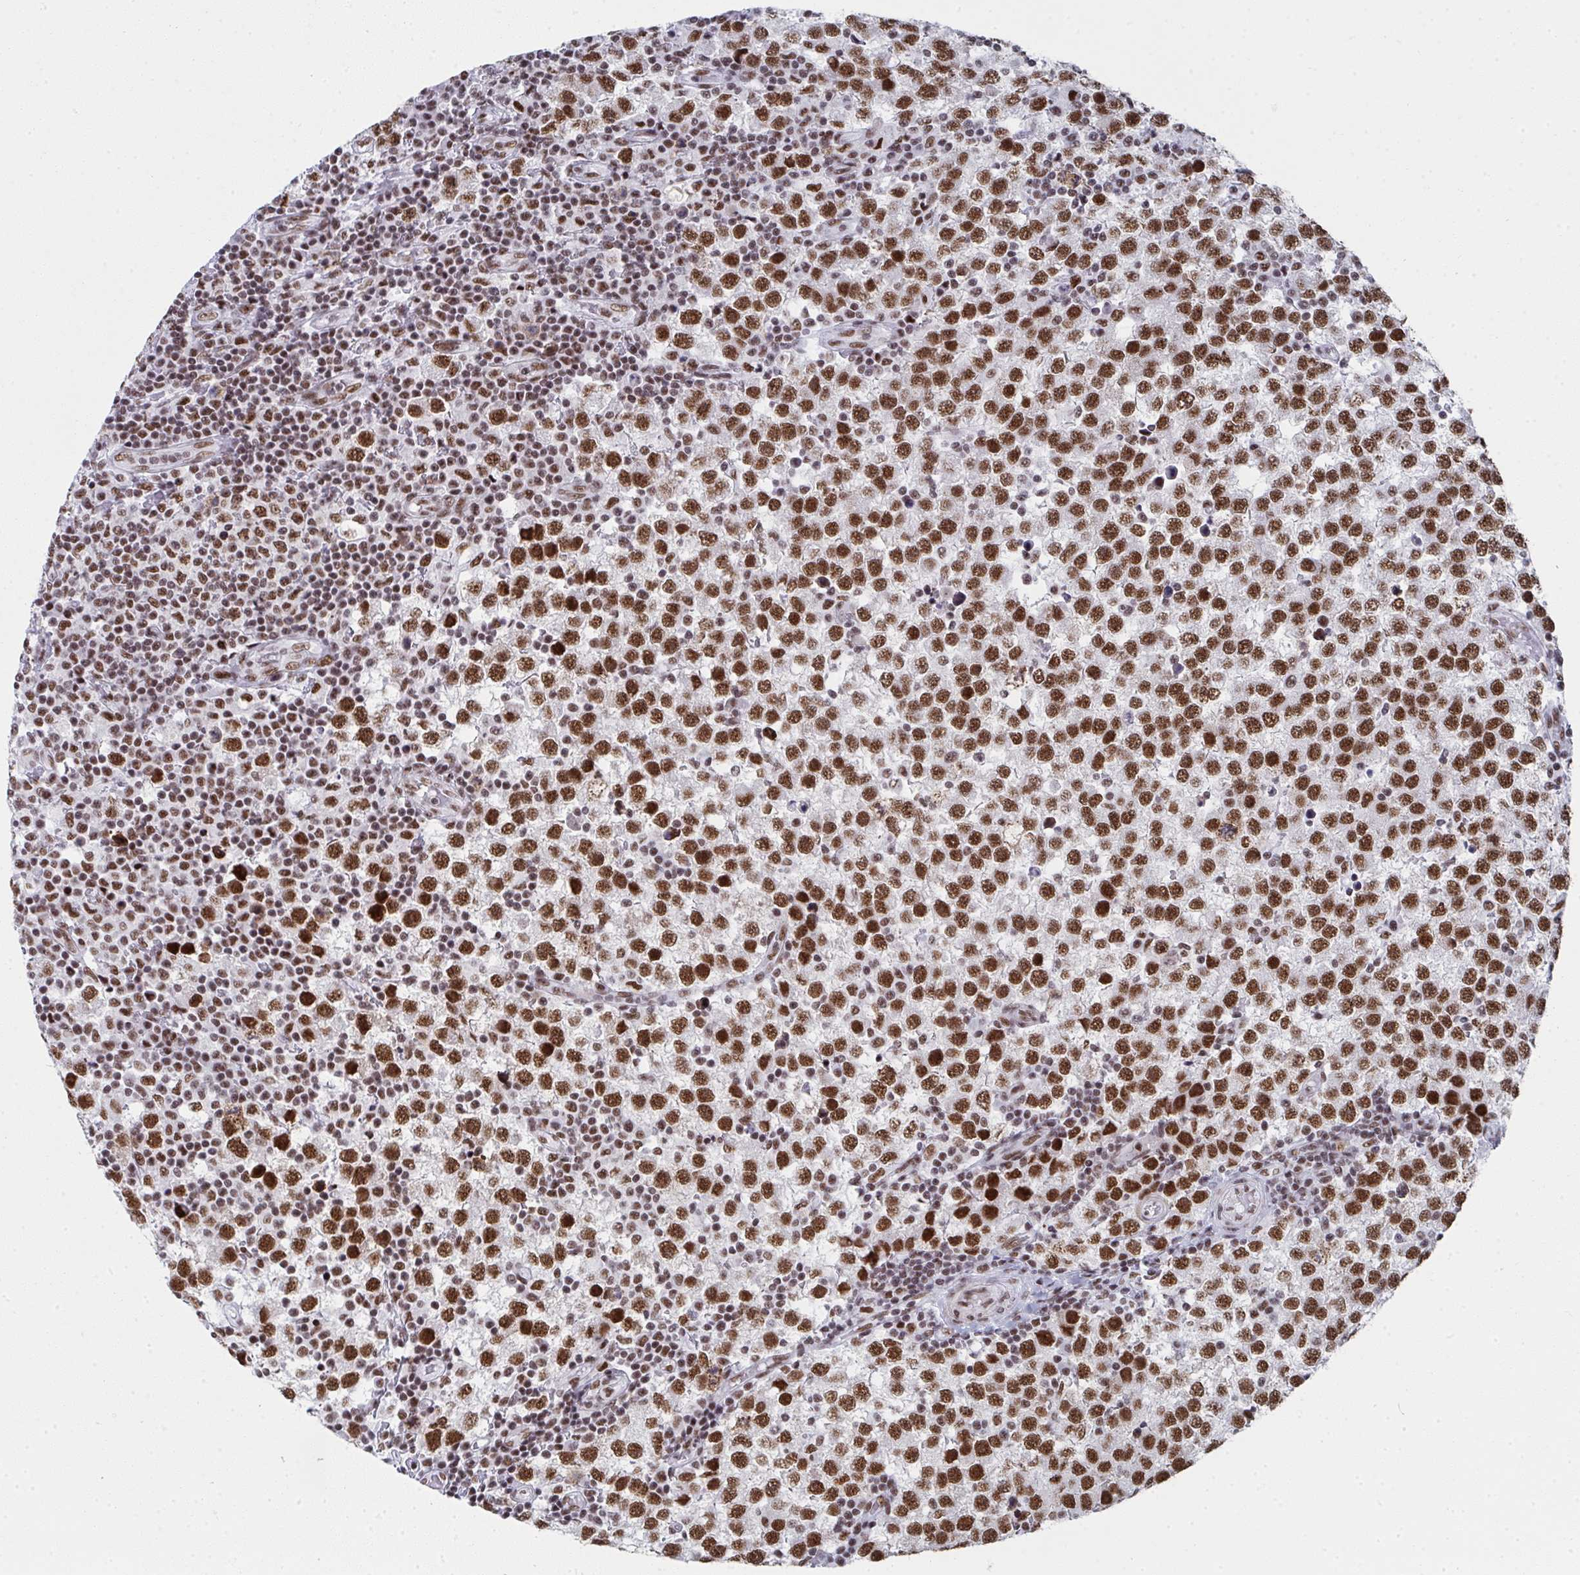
{"staining": {"intensity": "strong", "quantity": ">75%", "location": "nuclear"}, "tissue": "testis cancer", "cell_type": "Tumor cells", "image_type": "cancer", "snomed": [{"axis": "morphology", "description": "Seminoma, NOS"}, {"axis": "topography", "description": "Testis"}], "caption": "Protein staining of testis cancer (seminoma) tissue displays strong nuclear positivity in approximately >75% of tumor cells. (DAB IHC, brown staining for protein, blue staining for nuclei).", "gene": "SNRNP70", "patient": {"sex": "male", "age": 34}}